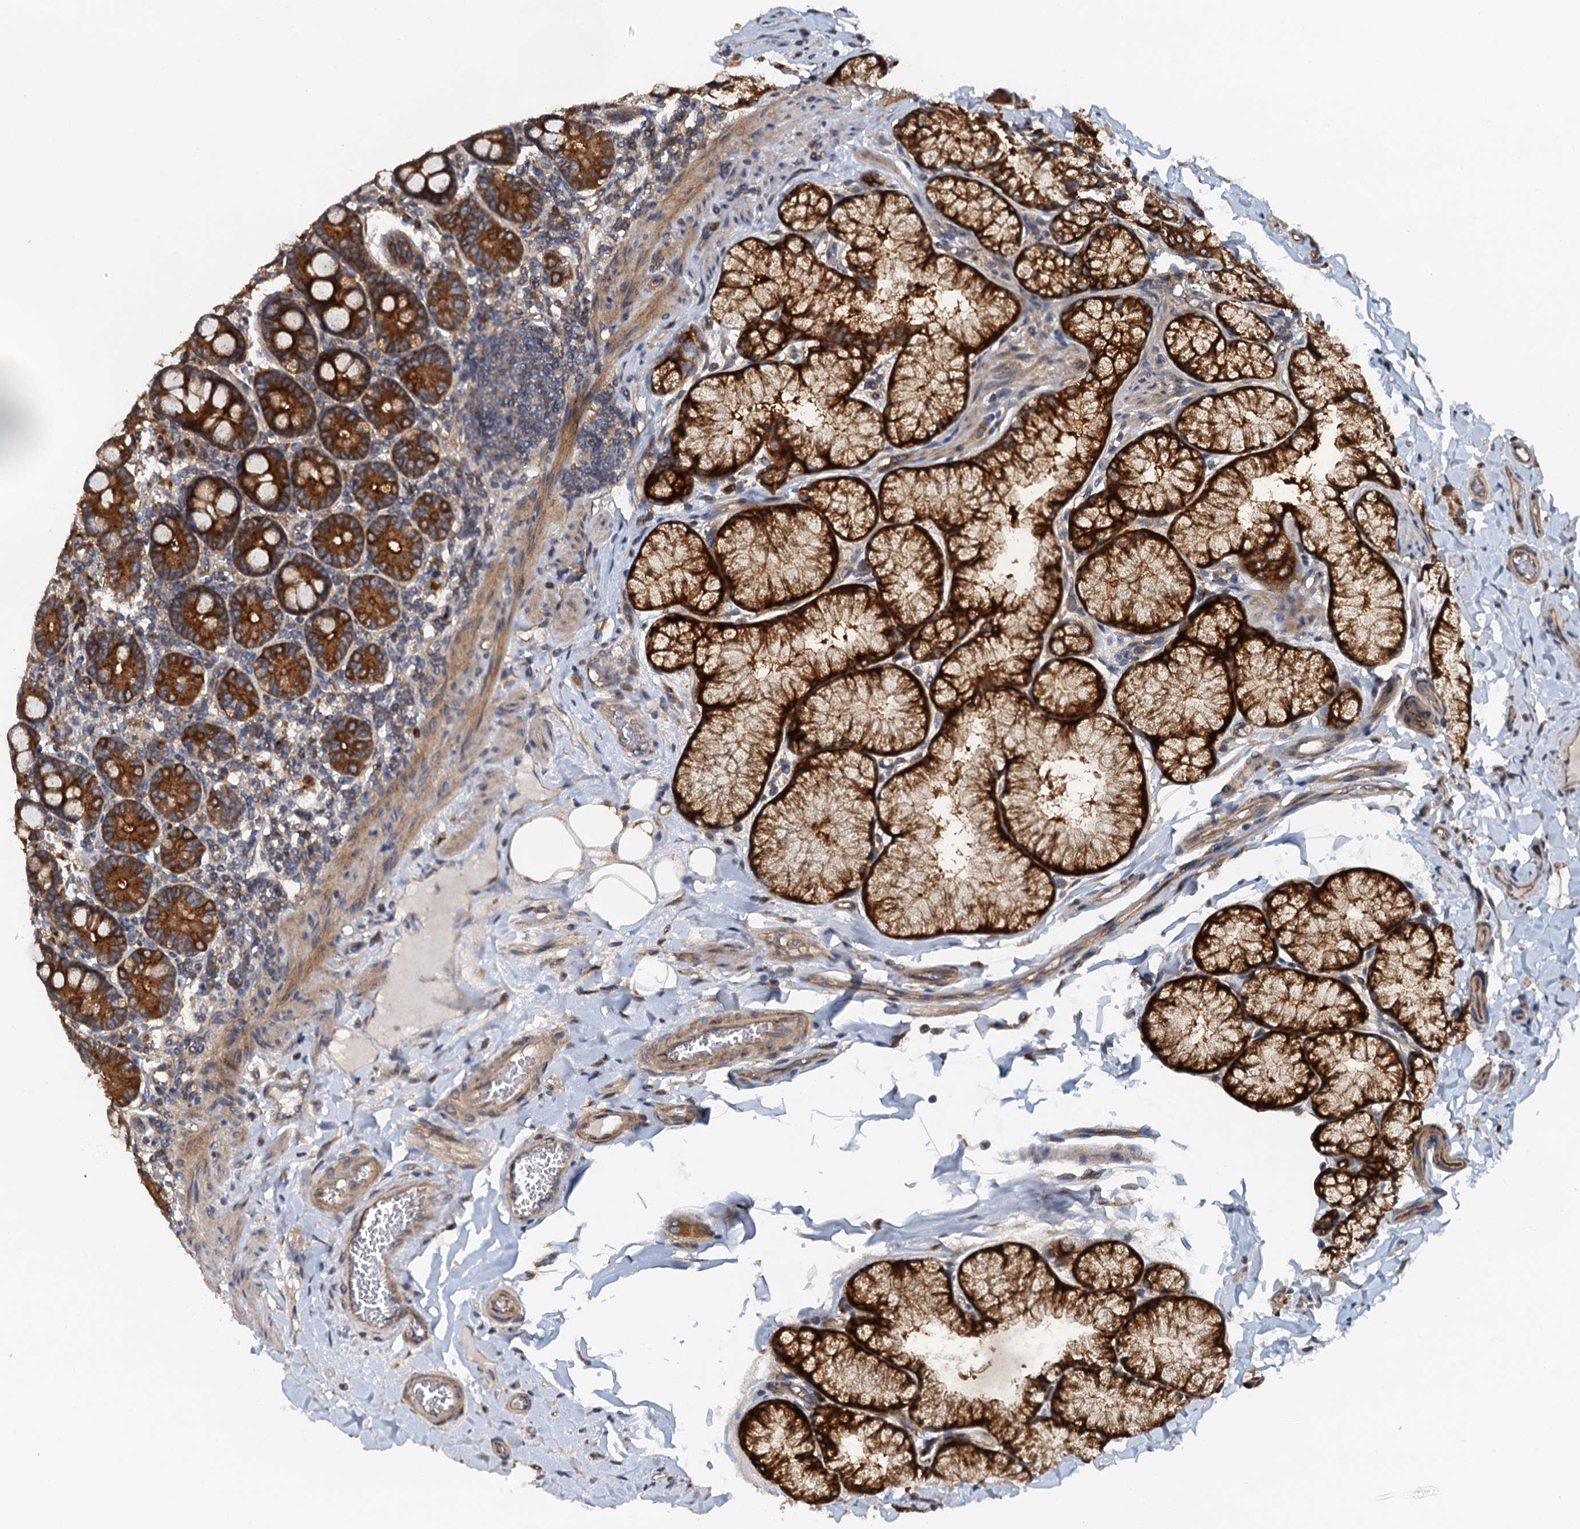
{"staining": {"intensity": "strong", "quantity": ">75%", "location": "cytoplasmic/membranous"}, "tissue": "duodenum", "cell_type": "Glandular cells", "image_type": "normal", "snomed": [{"axis": "morphology", "description": "Normal tissue, NOS"}, {"axis": "topography", "description": "Duodenum"}], "caption": "Protein expression analysis of unremarkable duodenum demonstrates strong cytoplasmic/membranous expression in approximately >75% of glandular cells. The staining was performed using DAB (3,3'-diaminobenzidine) to visualize the protein expression in brown, while the nuclei were stained in blue with hematoxylin (Magnification: 20x).", "gene": "COG3", "patient": {"sex": "male", "age": 50}}